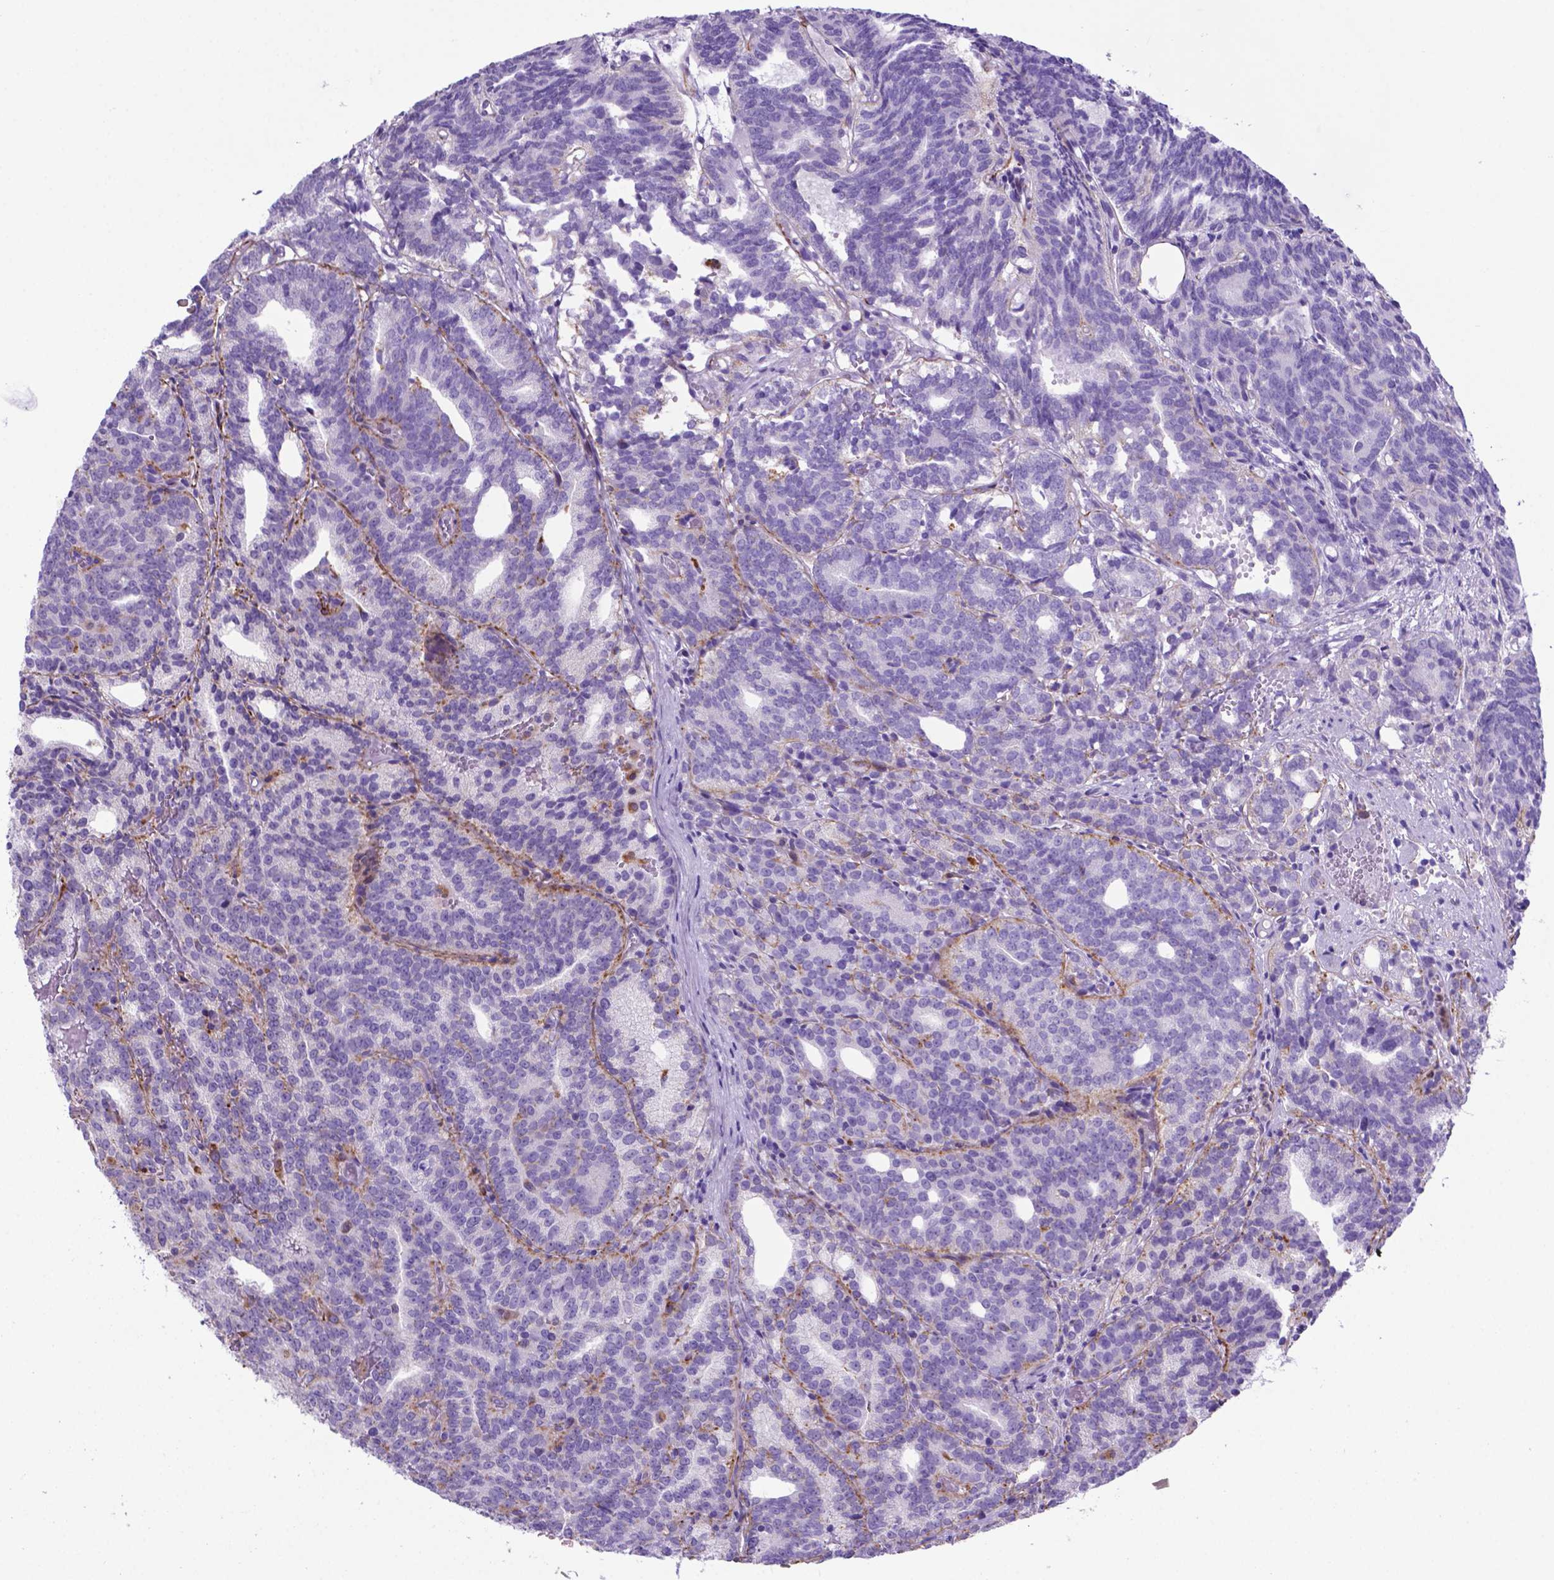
{"staining": {"intensity": "negative", "quantity": "none", "location": "none"}, "tissue": "prostate cancer", "cell_type": "Tumor cells", "image_type": "cancer", "snomed": [{"axis": "morphology", "description": "Adenocarcinoma, High grade"}, {"axis": "topography", "description": "Prostate"}], "caption": "This is an immunohistochemistry histopathology image of prostate high-grade adenocarcinoma. There is no expression in tumor cells.", "gene": "LZTR1", "patient": {"sex": "male", "age": 53}}